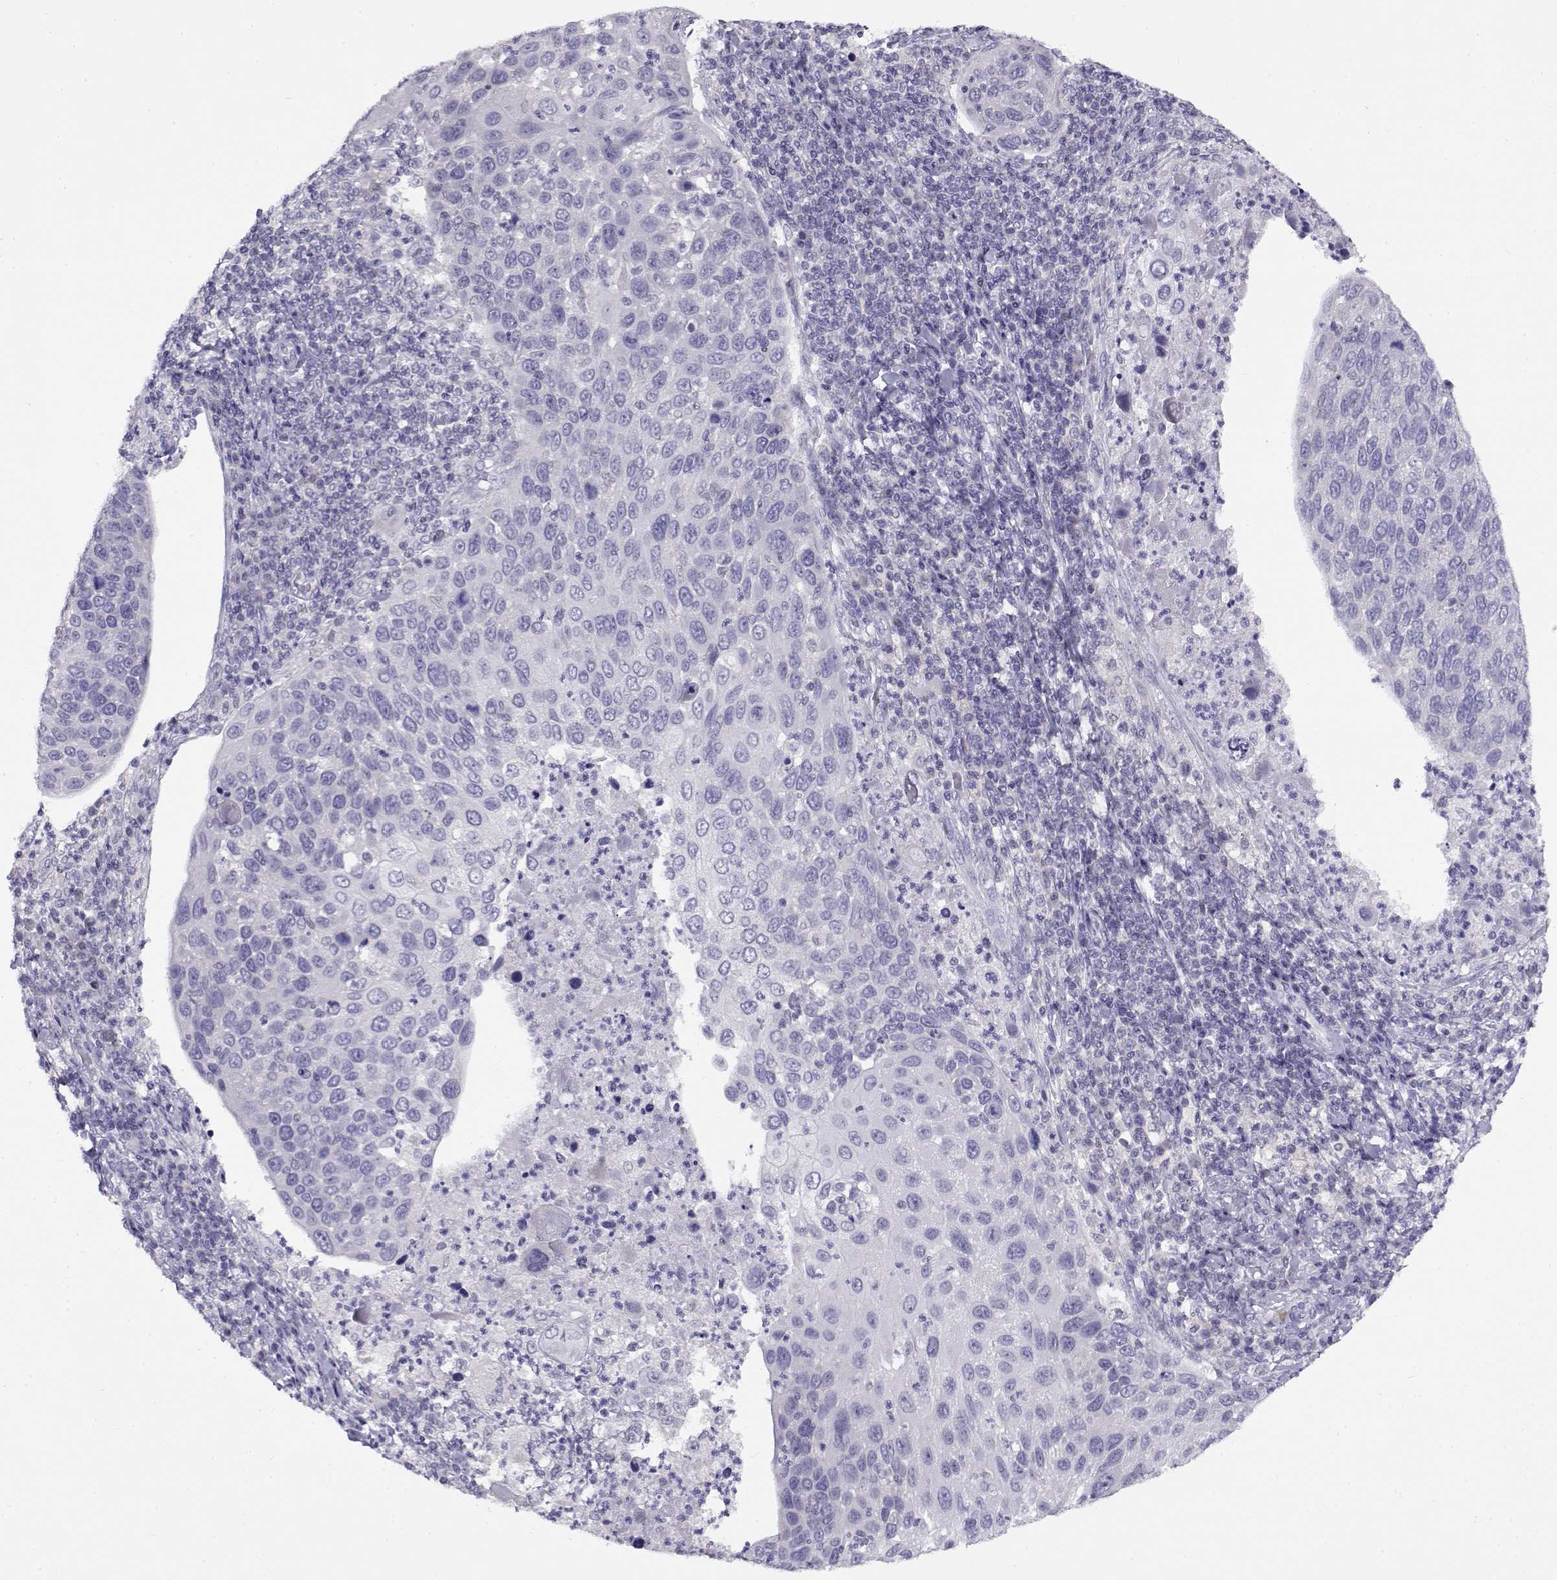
{"staining": {"intensity": "negative", "quantity": "none", "location": "none"}, "tissue": "cervical cancer", "cell_type": "Tumor cells", "image_type": "cancer", "snomed": [{"axis": "morphology", "description": "Squamous cell carcinoma, NOS"}, {"axis": "topography", "description": "Cervix"}], "caption": "Human squamous cell carcinoma (cervical) stained for a protein using immunohistochemistry (IHC) demonstrates no positivity in tumor cells.", "gene": "FEZF1", "patient": {"sex": "female", "age": 54}}